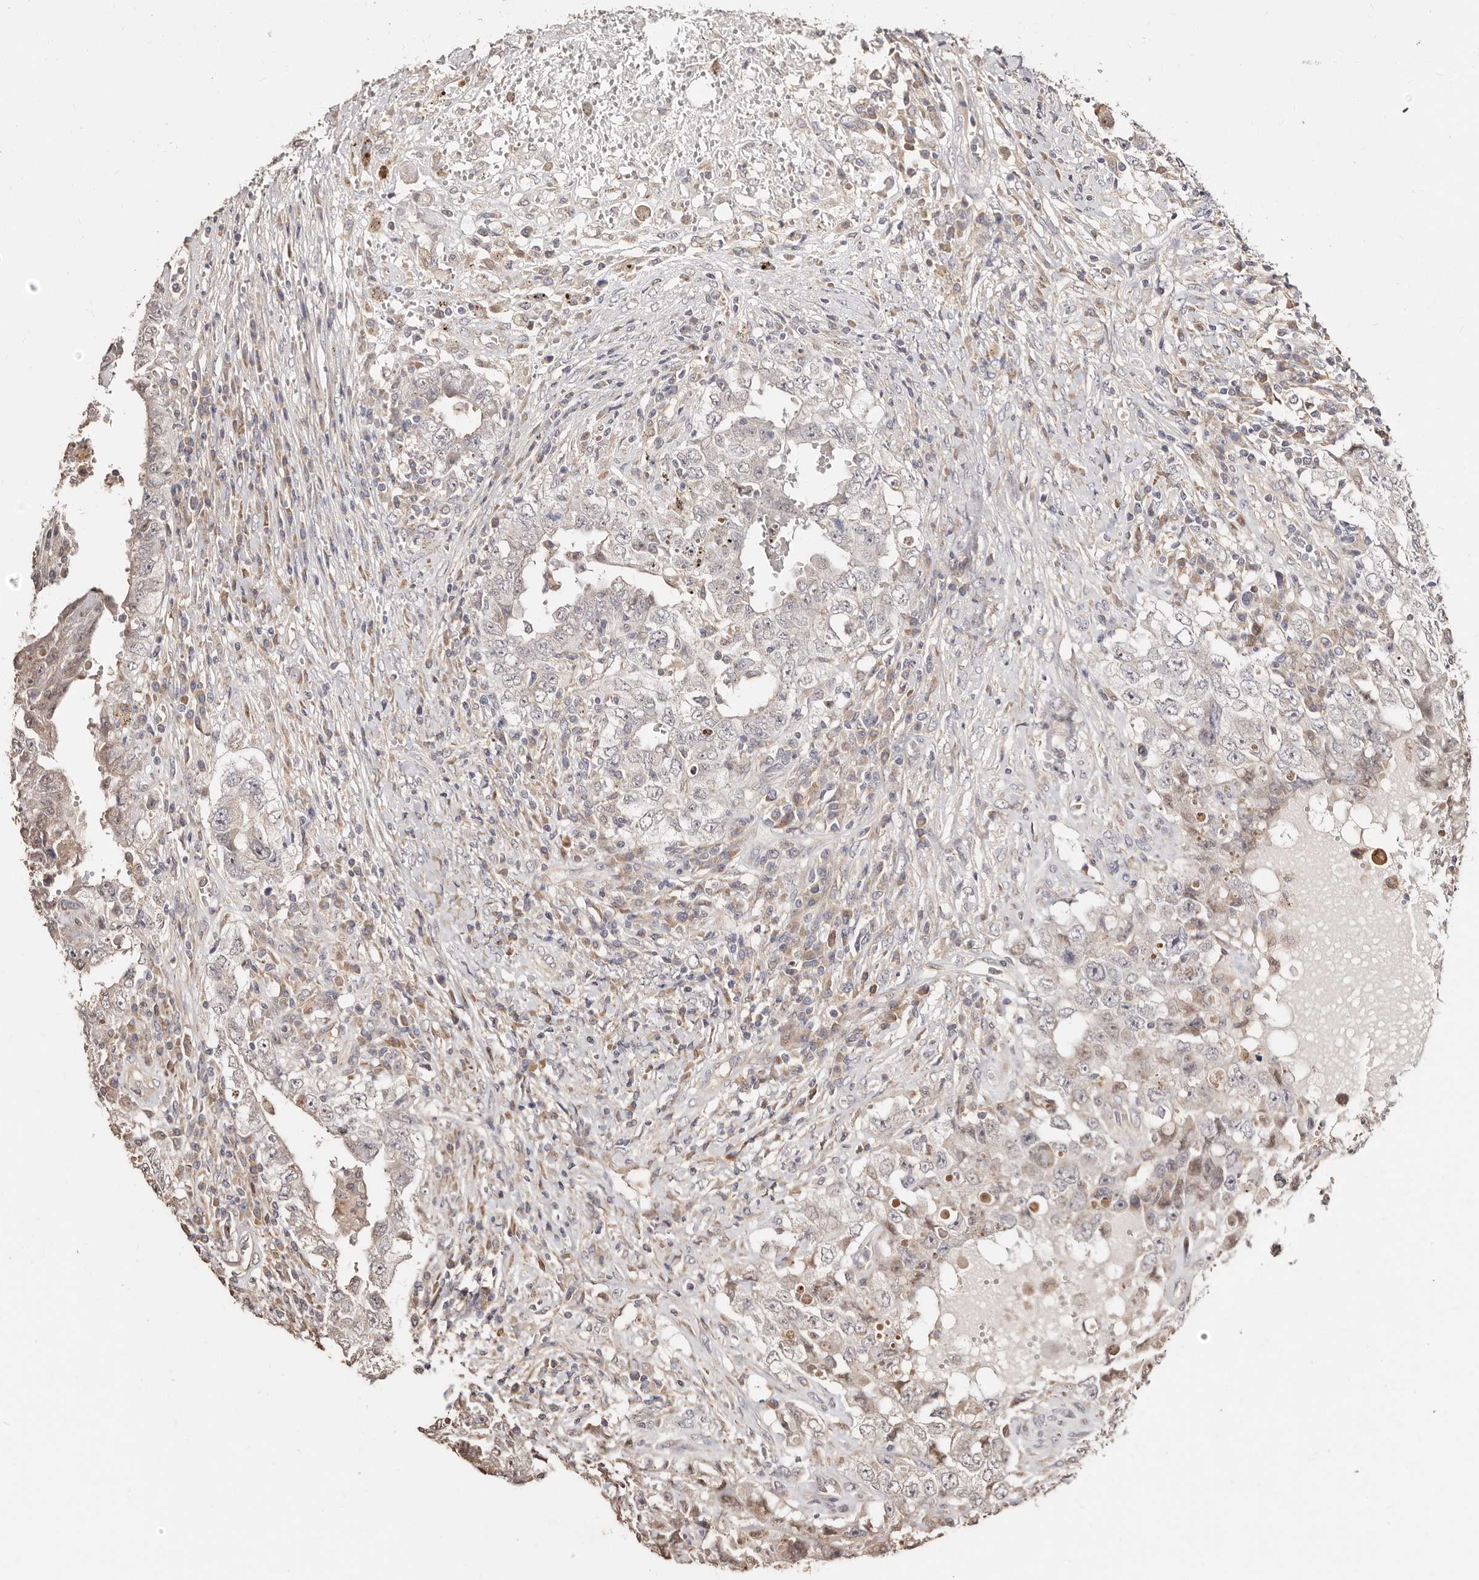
{"staining": {"intensity": "negative", "quantity": "none", "location": "none"}, "tissue": "testis cancer", "cell_type": "Tumor cells", "image_type": "cancer", "snomed": [{"axis": "morphology", "description": "Carcinoma, Embryonal, NOS"}, {"axis": "topography", "description": "Testis"}], "caption": "High power microscopy micrograph of an immunohistochemistry (IHC) micrograph of embryonal carcinoma (testis), revealing no significant expression in tumor cells.", "gene": "APOL6", "patient": {"sex": "male", "age": 26}}